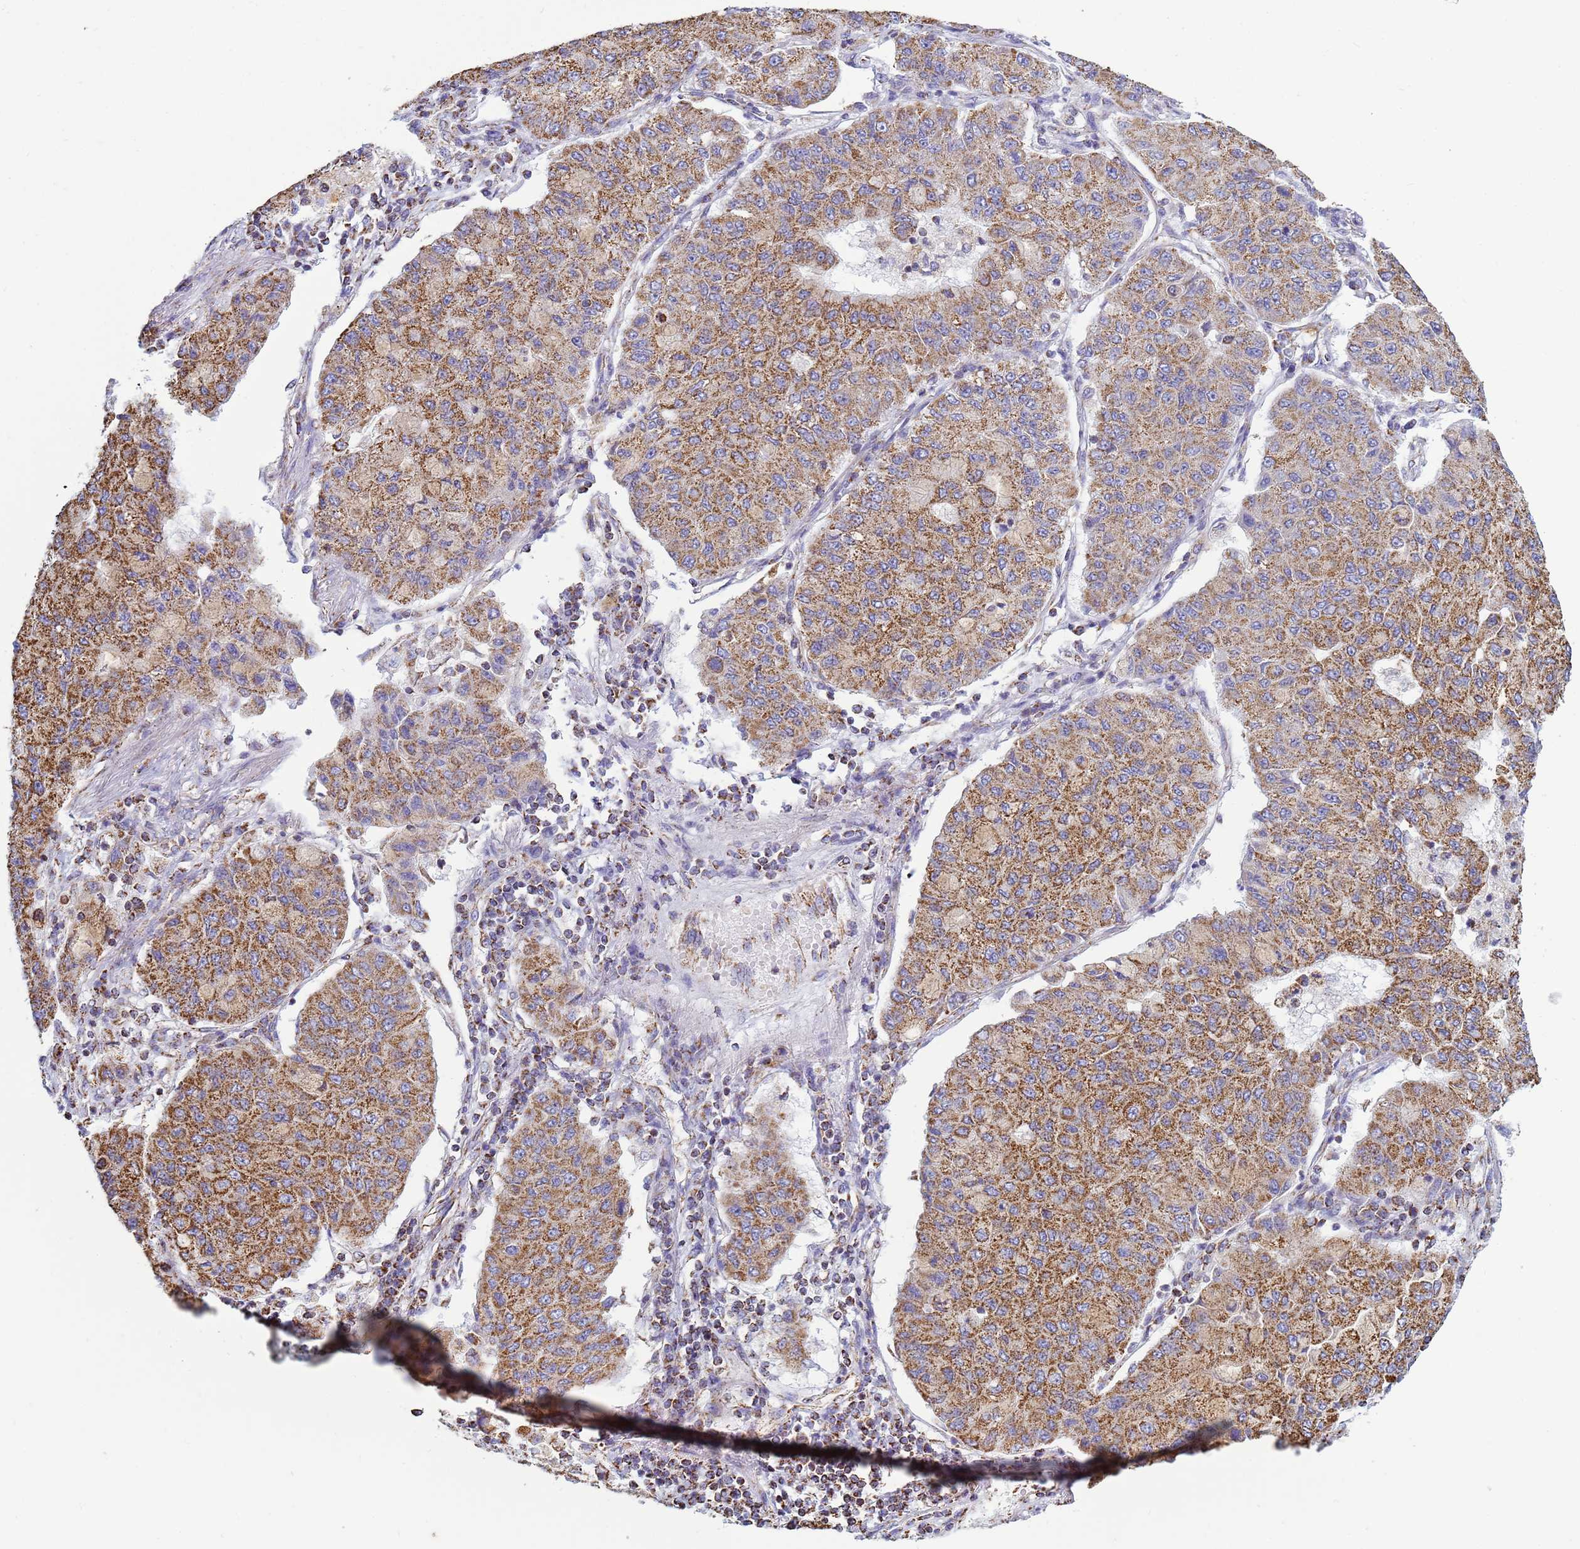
{"staining": {"intensity": "strong", "quantity": ">75%", "location": "cytoplasmic/membranous"}, "tissue": "lung cancer", "cell_type": "Tumor cells", "image_type": "cancer", "snomed": [{"axis": "morphology", "description": "Squamous cell carcinoma, NOS"}, {"axis": "topography", "description": "Lung"}], "caption": "DAB (3,3'-diaminobenzidine) immunohistochemical staining of human lung cancer (squamous cell carcinoma) displays strong cytoplasmic/membranous protein staining in about >75% of tumor cells.", "gene": "COQ4", "patient": {"sex": "male", "age": 74}}